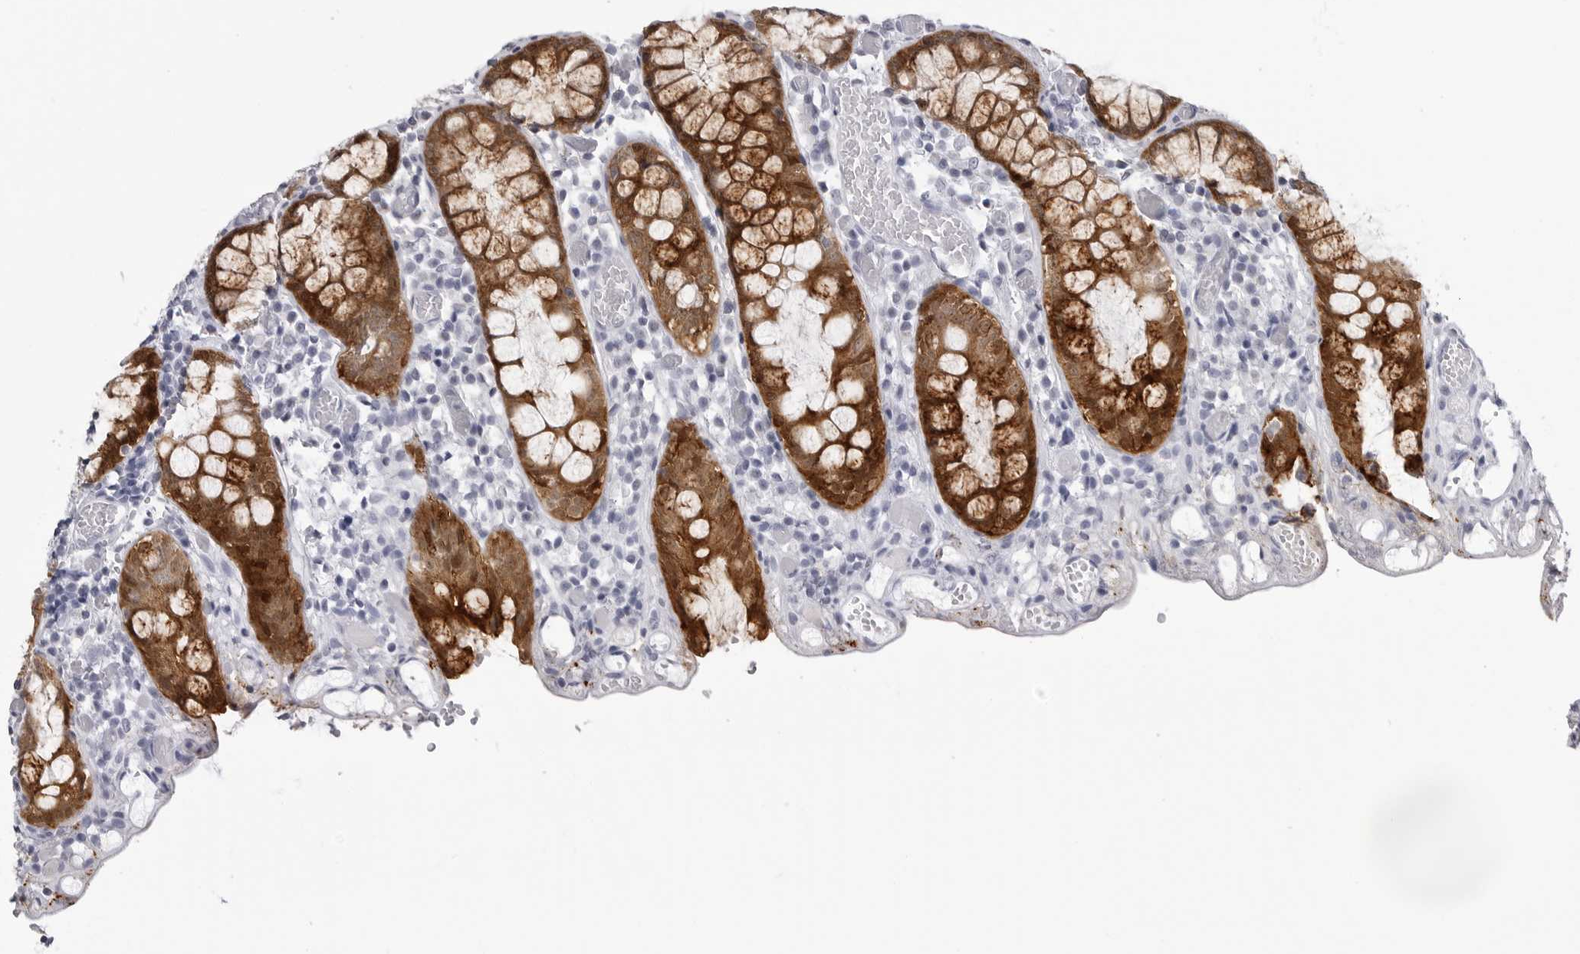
{"staining": {"intensity": "negative", "quantity": "none", "location": "none"}, "tissue": "colon", "cell_type": "Endothelial cells", "image_type": "normal", "snomed": [{"axis": "morphology", "description": "Normal tissue, NOS"}, {"axis": "topography", "description": "Colon"}], "caption": "High magnification brightfield microscopy of unremarkable colon stained with DAB (brown) and counterstained with hematoxylin (blue): endothelial cells show no significant expression.", "gene": "LGALS4", "patient": {"sex": "male", "age": 14}}